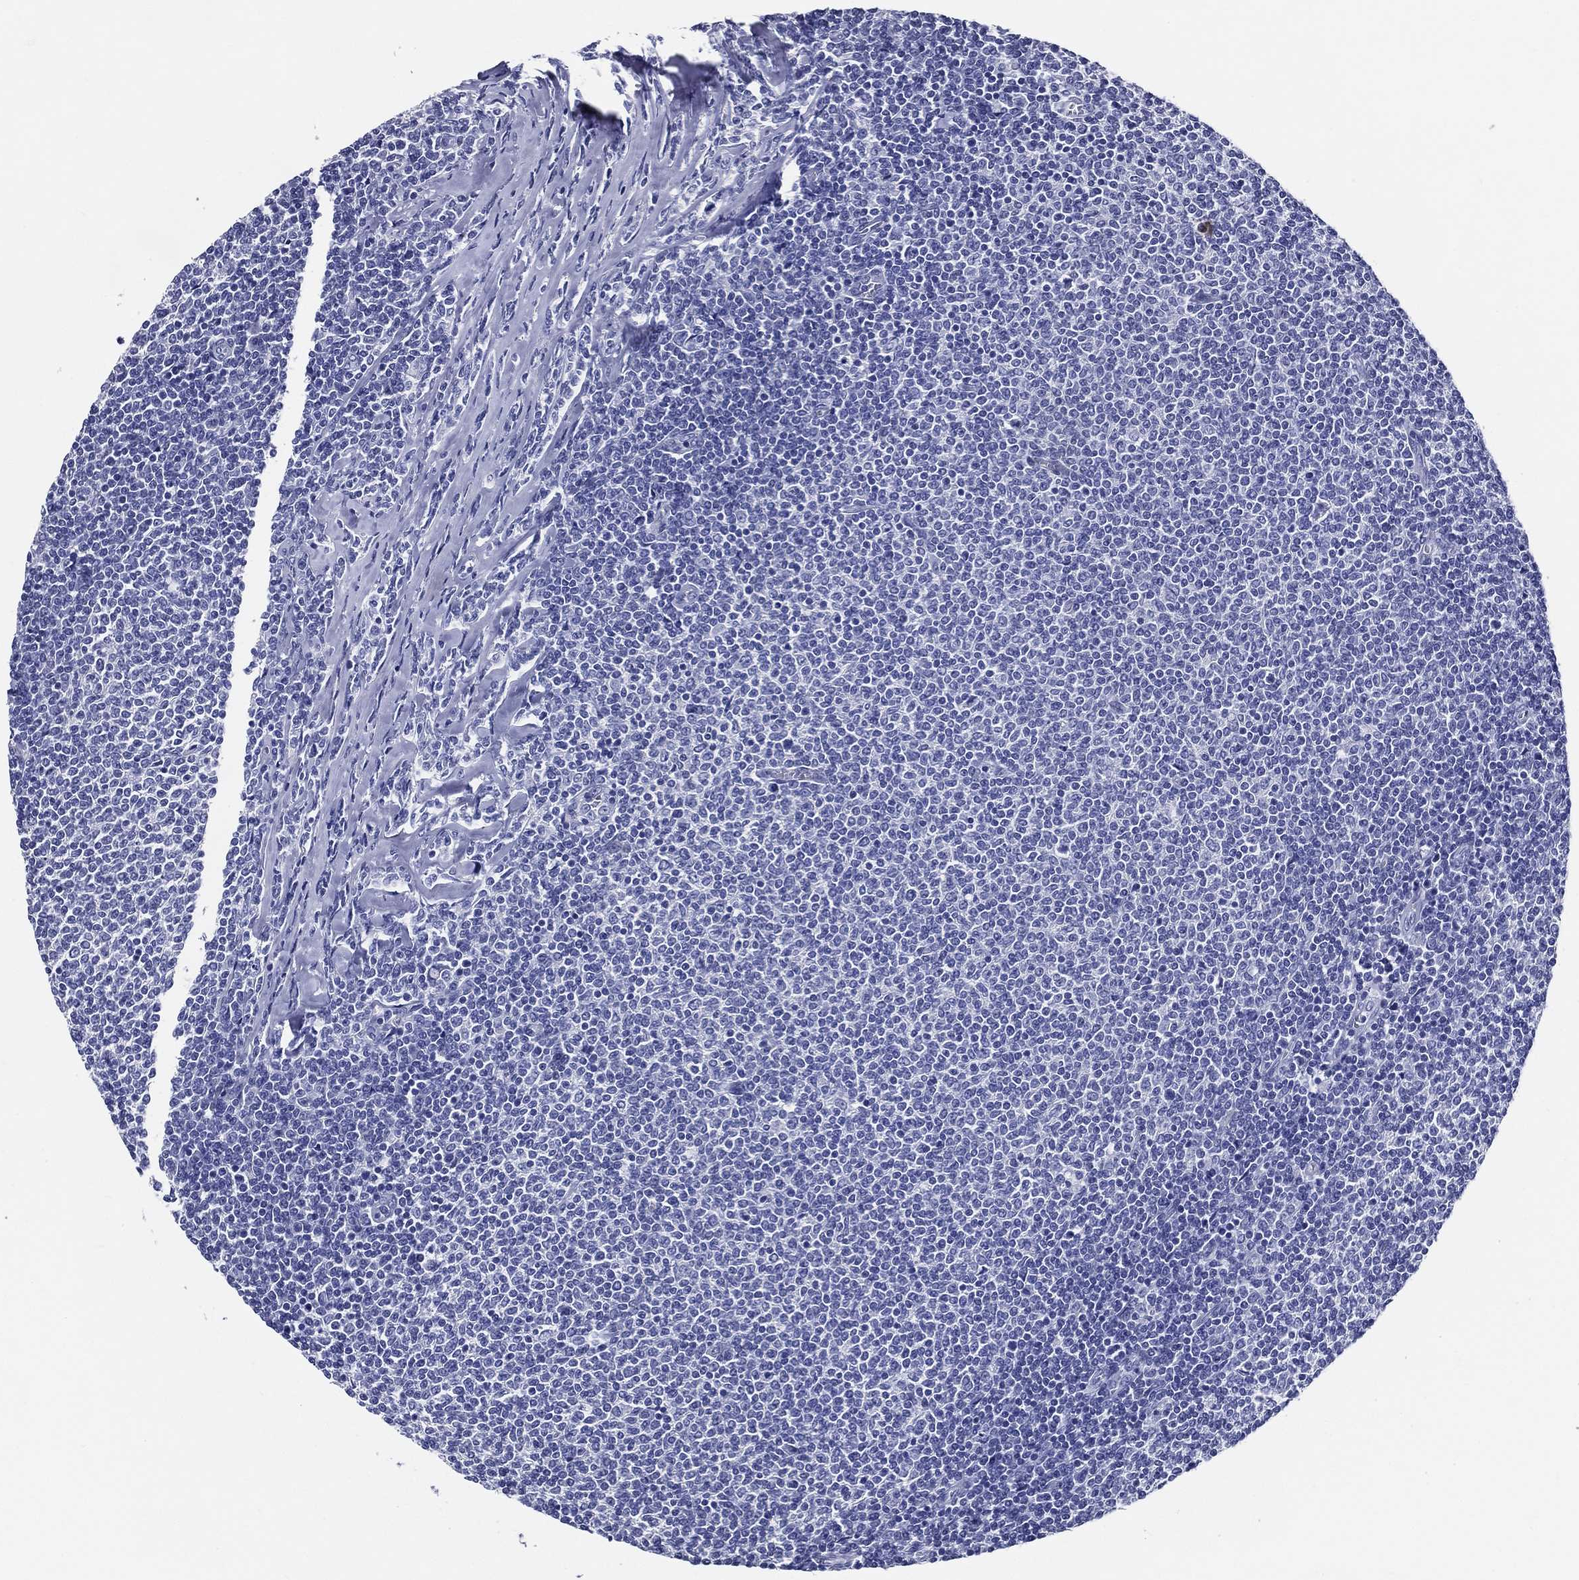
{"staining": {"intensity": "negative", "quantity": "none", "location": "none"}, "tissue": "lymphoma", "cell_type": "Tumor cells", "image_type": "cancer", "snomed": [{"axis": "morphology", "description": "Malignant lymphoma, non-Hodgkin's type, Low grade"}, {"axis": "topography", "description": "Lymph node"}], "caption": "Lymphoma was stained to show a protein in brown. There is no significant positivity in tumor cells. The staining was performed using DAB (3,3'-diaminobenzidine) to visualize the protein expression in brown, while the nuclei were stained in blue with hematoxylin (Magnification: 20x).", "gene": "ACE2", "patient": {"sex": "male", "age": 52}}